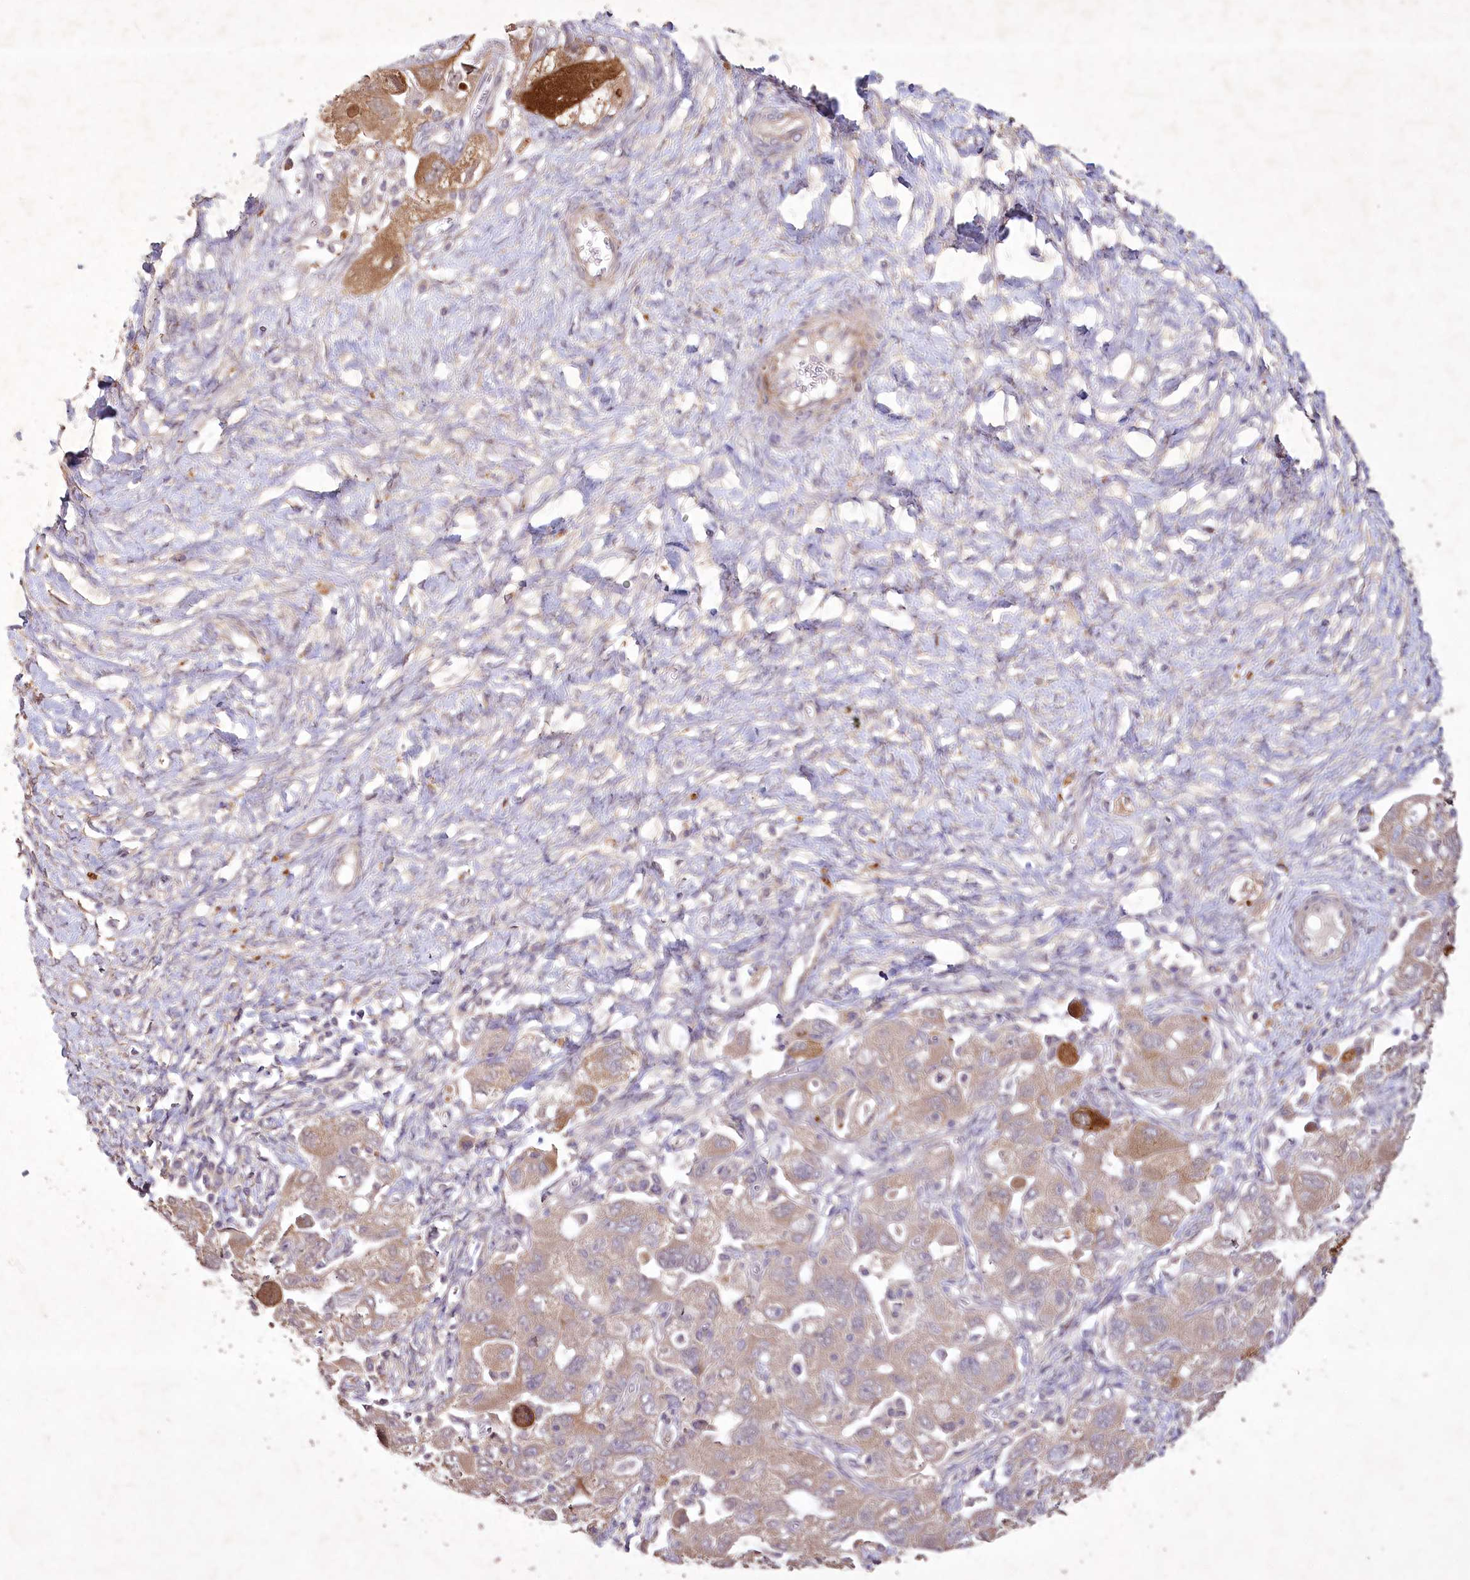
{"staining": {"intensity": "moderate", "quantity": ">75%", "location": "cytoplasmic/membranous"}, "tissue": "ovarian cancer", "cell_type": "Tumor cells", "image_type": "cancer", "snomed": [{"axis": "morphology", "description": "Carcinoma, NOS"}, {"axis": "morphology", "description": "Cystadenocarcinoma, serous, NOS"}, {"axis": "topography", "description": "Ovary"}], "caption": "A photomicrograph of ovarian serous cystadenocarcinoma stained for a protein exhibits moderate cytoplasmic/membranous brown staining in tumor cells.", "gene": "IRAK1BP1", "patient": {"sex": "female", "age": 69}}